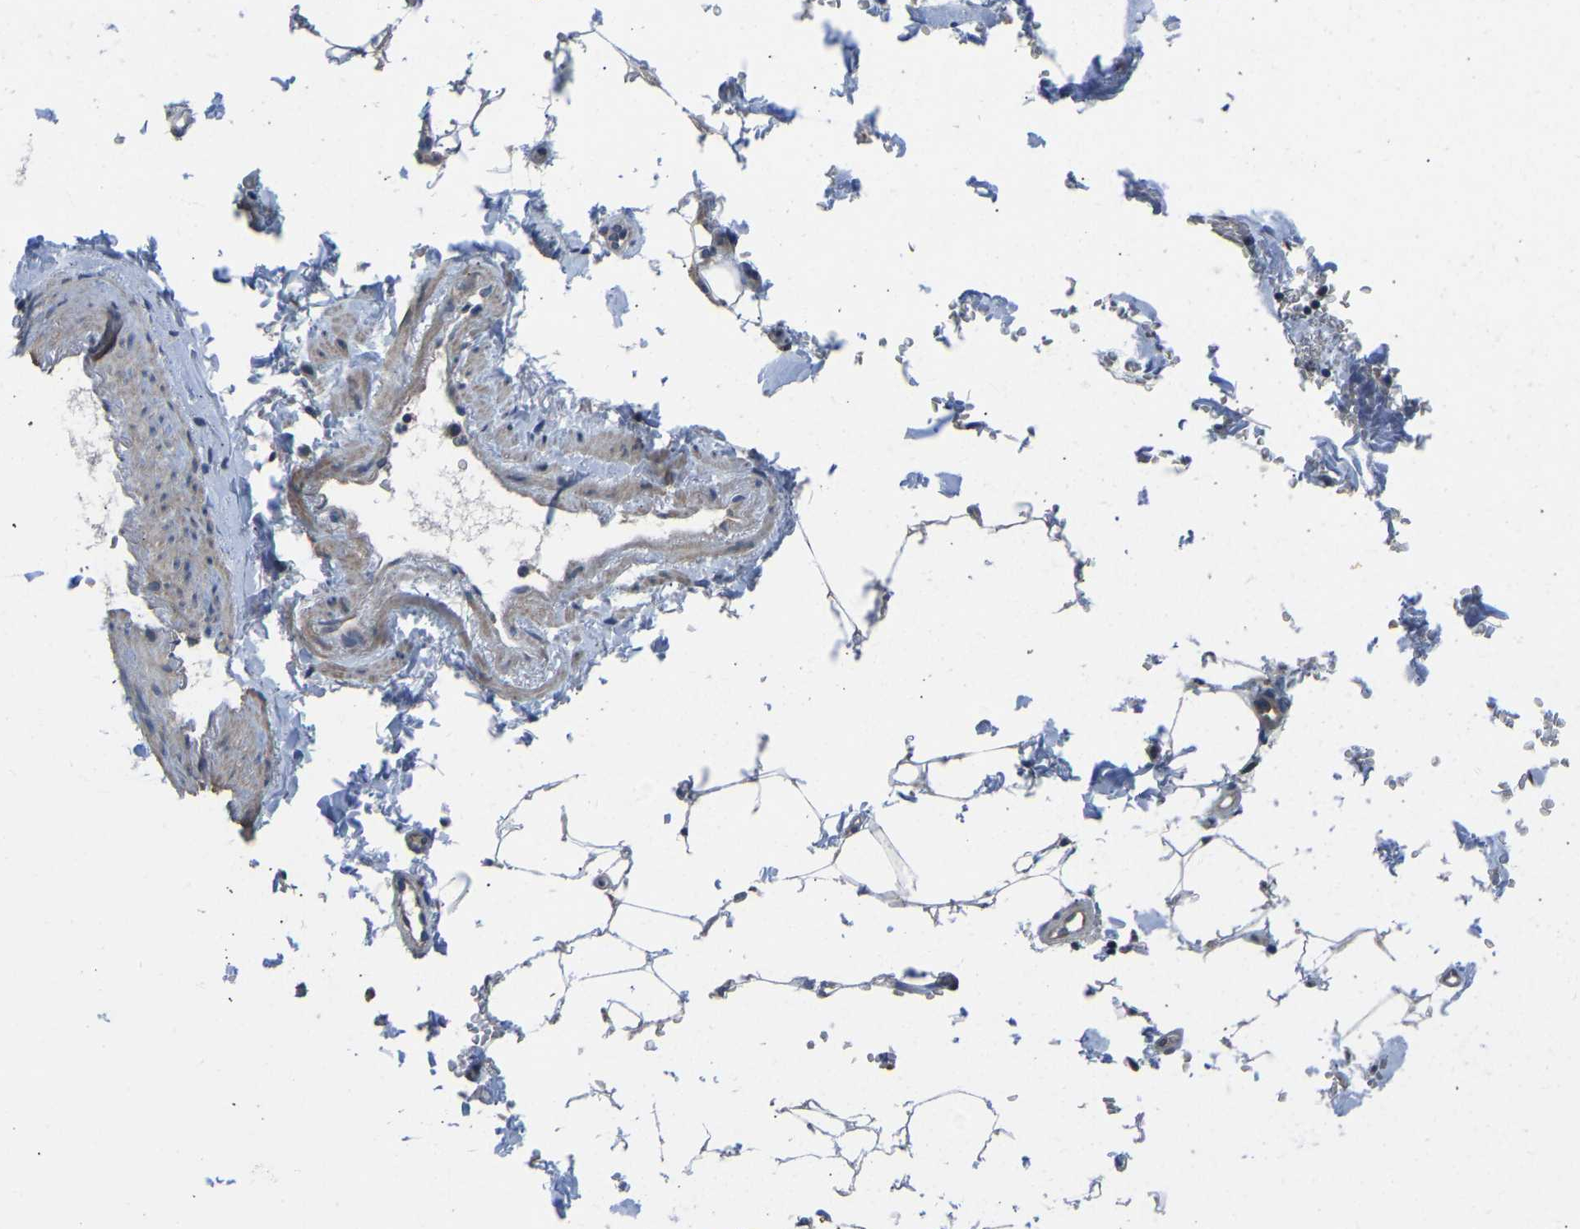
{"staining": {"intensity": "weak", "quantity": ">75%", "location": "cytoplasmic/membranous"}, "tissue": "adipose tissue", "cell_type": "Adipocytes", "image_type": "normal", "snomed": [{"axis": "morphology", "description": "Normal tissue, NOS"}, {"axis": "topography", "description": "Cartilage tissue"}, {"axis": "topography", "description": "Bronchus"}], "caption": "The immunohistochemical stain shows weak cytoplasmic/membranous positivity in adipocytes of benign adipose tissue.", "gene": "CDK2AP1", "patient": {"sex": "female", "age": 73}}